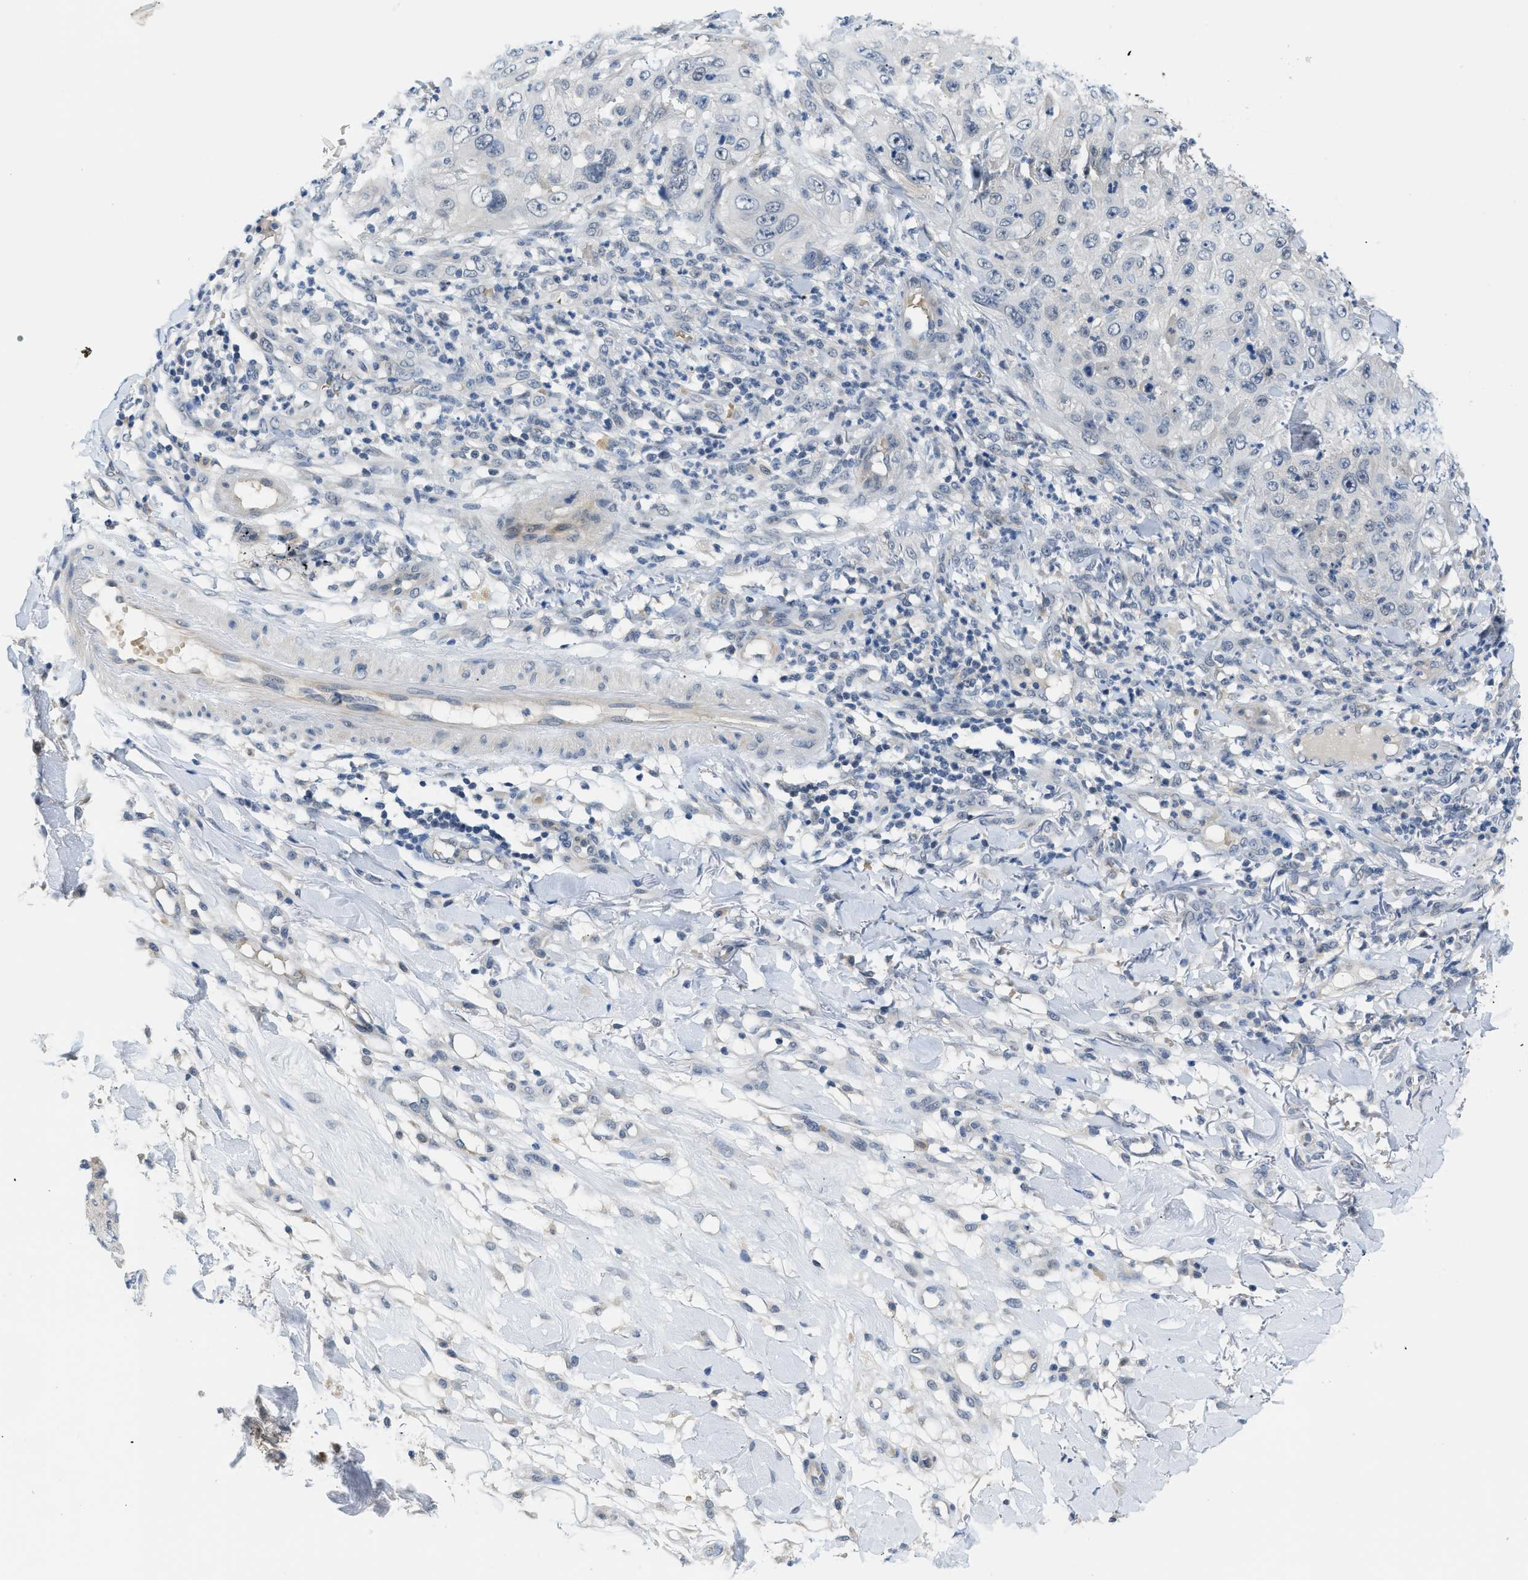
{"staining": {"intensity": "negative", "quantity": "none", "location": "none"}, "tissue": "skin cancer", "cell_type": "Tumor cells", "image_type": "cancer", "snomed": [{"axis": "morphology", "description": "Squamous cell carcinoma, NOS"}, {"axis": "topography", "description": "Skin"}], "caption": "The photomicrograph reveals no significant positivity in tumor cells of squamous cell carcinoma (skin). (Stains: DAB immunohistochemistry (IHC) with hematoxylin counter stain, Microscopy: brightfield microscopy at high magnification).", "gene": "PSAT1", "patient": {"sex": "female", "age": 80}}